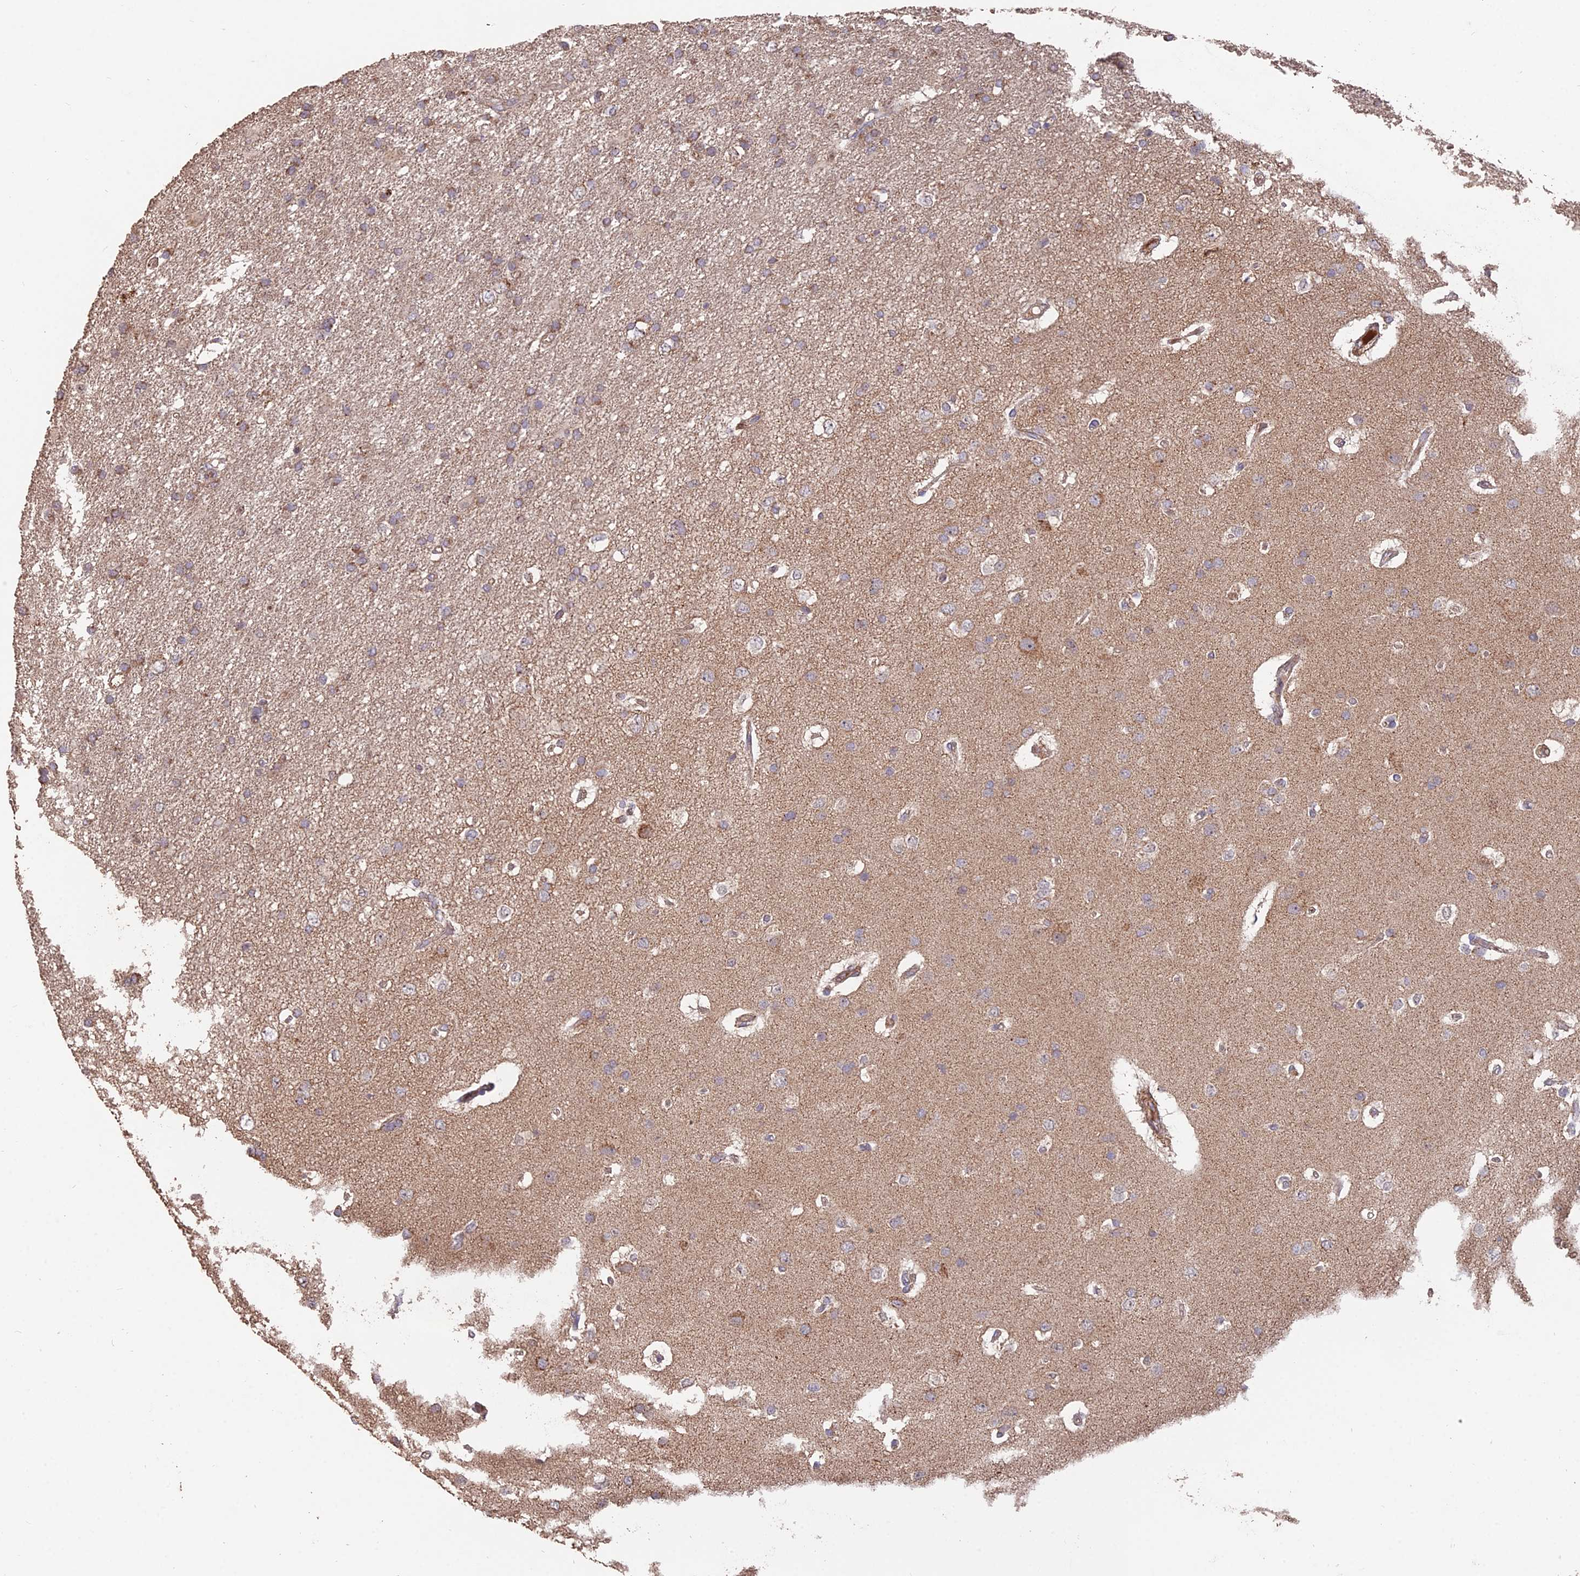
{"staining": {"intensity": "moderate", "quantity": "25%-75%", "location": "cytoplasmic/membranous"}, "tissue": "glioma", "cell_type": "Tumor cells", "image_type": "cancer", "snomed": [{"axis": "morphology", "description": "Glioma, malignant, High grade"}, {"axis": "topography", "description": "Brain"}], "caption": "About 25%-75% of tumor cells in human glioma exhibit moderate cytoplasmic/membranous protein staining as visualized by brown immunohistochemical staining.", "gene": "IFT22", "patient": {"sex": "male", "age": 77}}